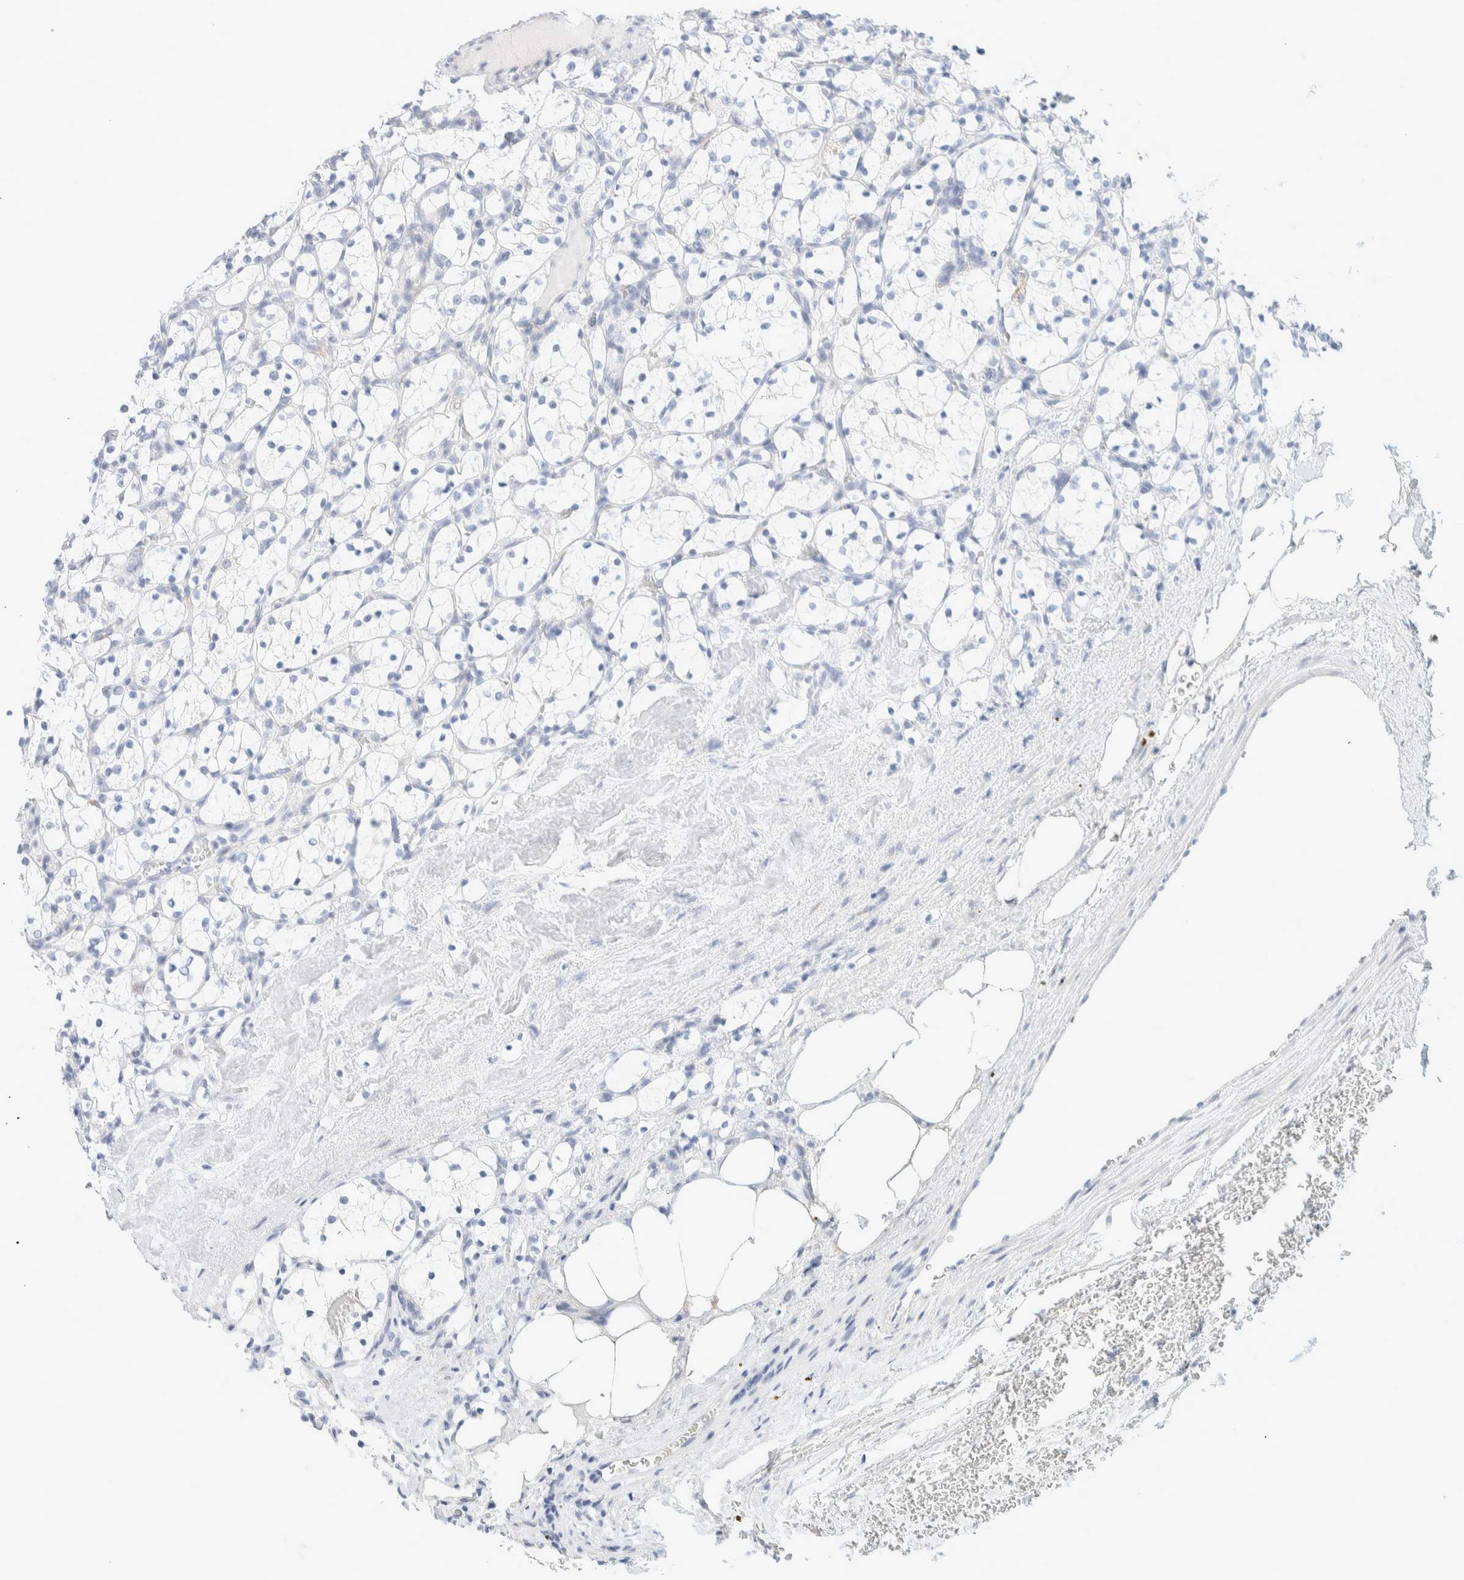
{"staining": {"intensity": "negative", "quantity": "none", "location": "none"}, "tissue": "renal cancer", "cell_type": "Tumor cells", "image_type": "cancer", "snomed": [{"axis": "morphology", "description": "Adenocarcinoma, NOS"}, {"axis": "topography", "description": "Kidney"}], "caption": "High power microscopy image of an immunohistochemistry micrograph of adenocarcinoma (renal), revealing no significant expression in tumor cells.", "gene": "ATCAY", "patient": {"sex": "female", "age": 69}}